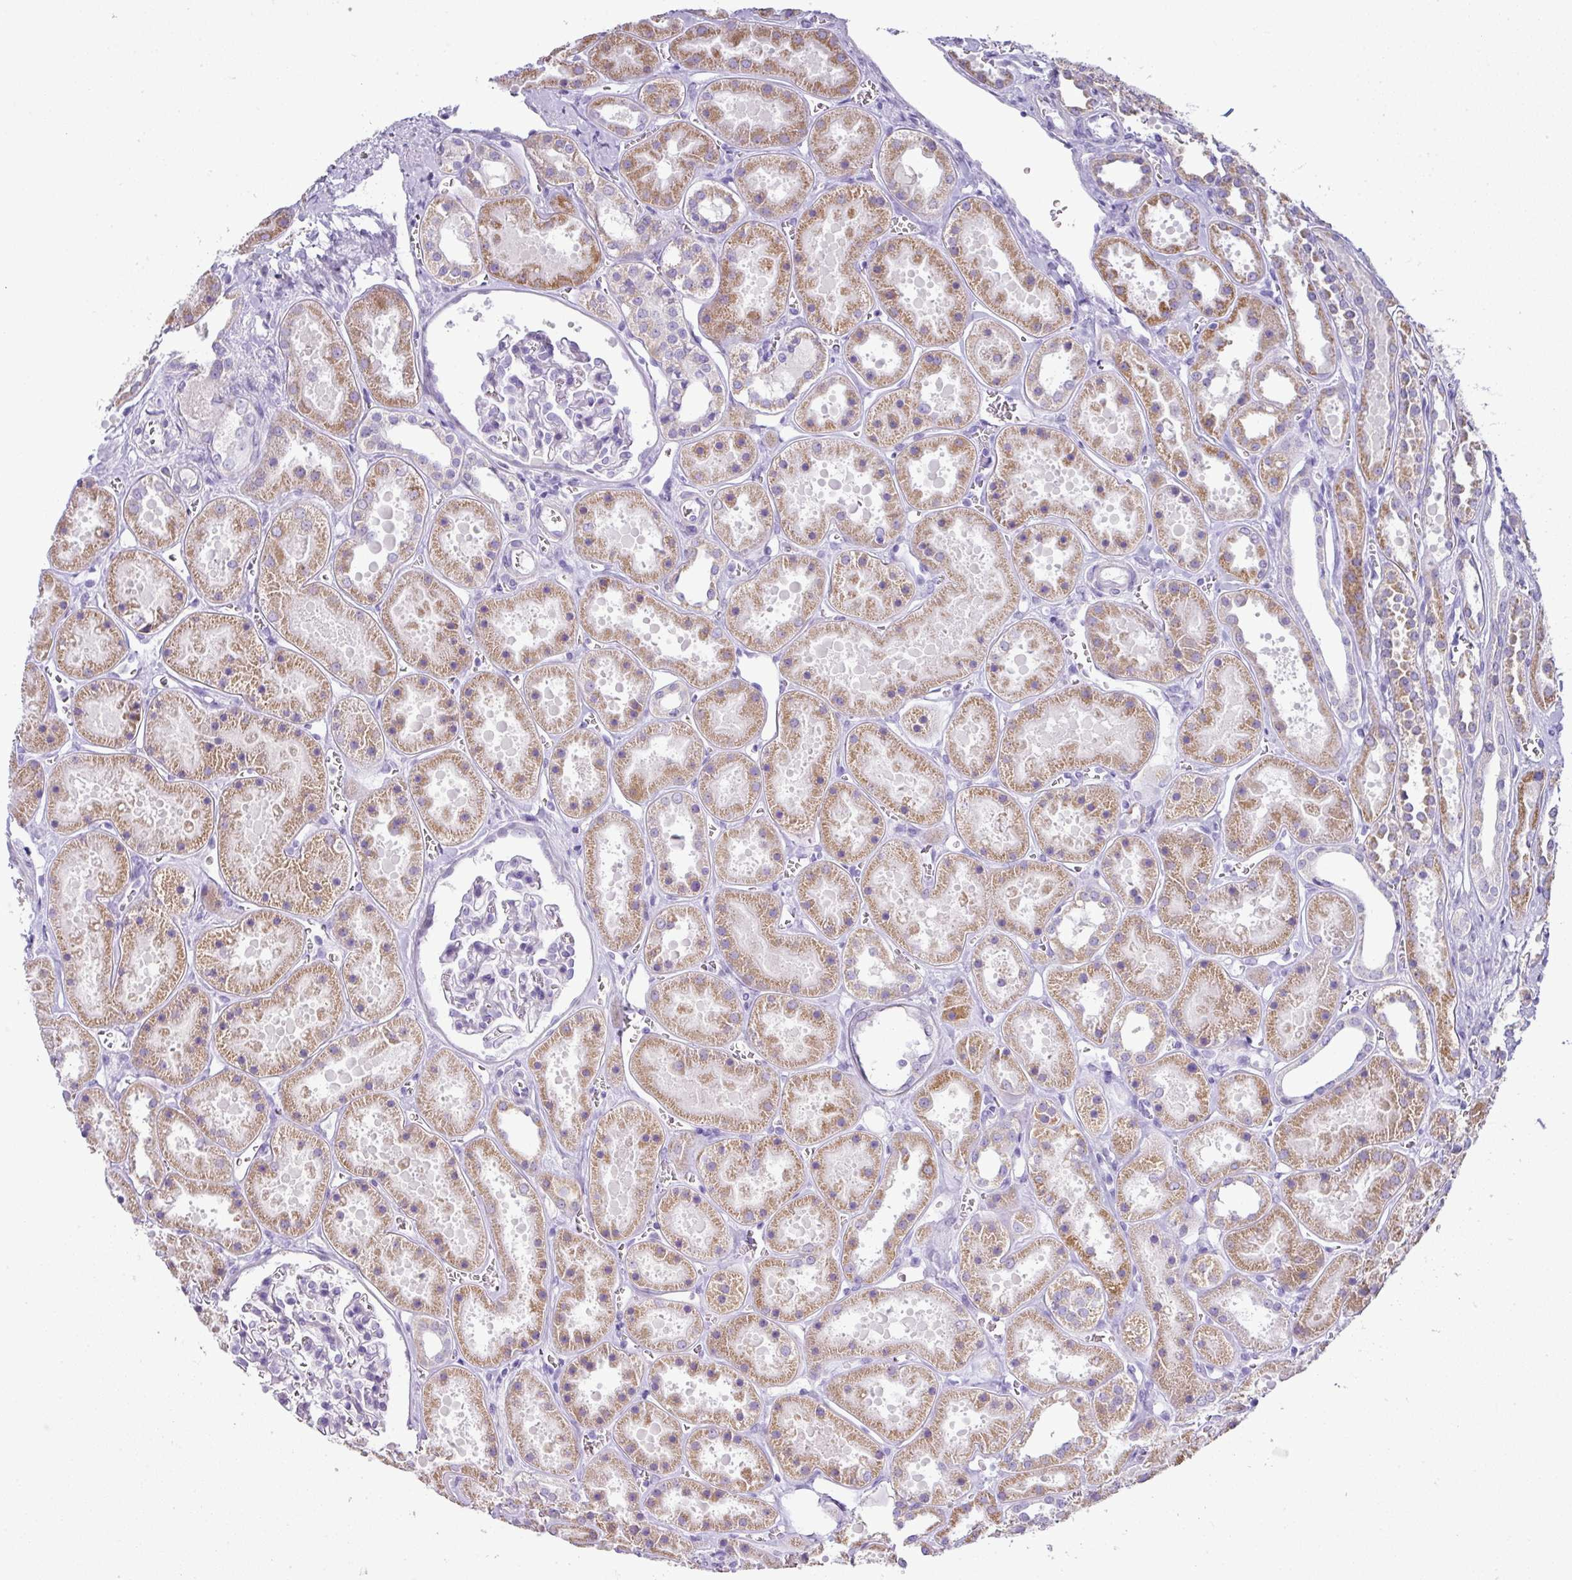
{"staining": {"intensity": "negative", "quantity": "none", "location": "none"}, "tissue": "kidney", "cell_type": "Cells in glomeruli", "image_type": "normal", "snomed": [{"axis": "morphology", "description": "Normal tissue, NOS"}, {"axis": "topography", "description": "Kidney"}], "caption": "Immunohistochemistry (IHC) micrograph of benign kidney: kidney stained with DAB exhibits no significant protein positivity in cells in glomeruli. The staining is performed using DAB (3,3'-diaminobenzidine) brown chromogen with nuclei counter-stained in using hematoxylin.", "gene": "BCL11A", "patient": {"sex": "female", "age": 41}}